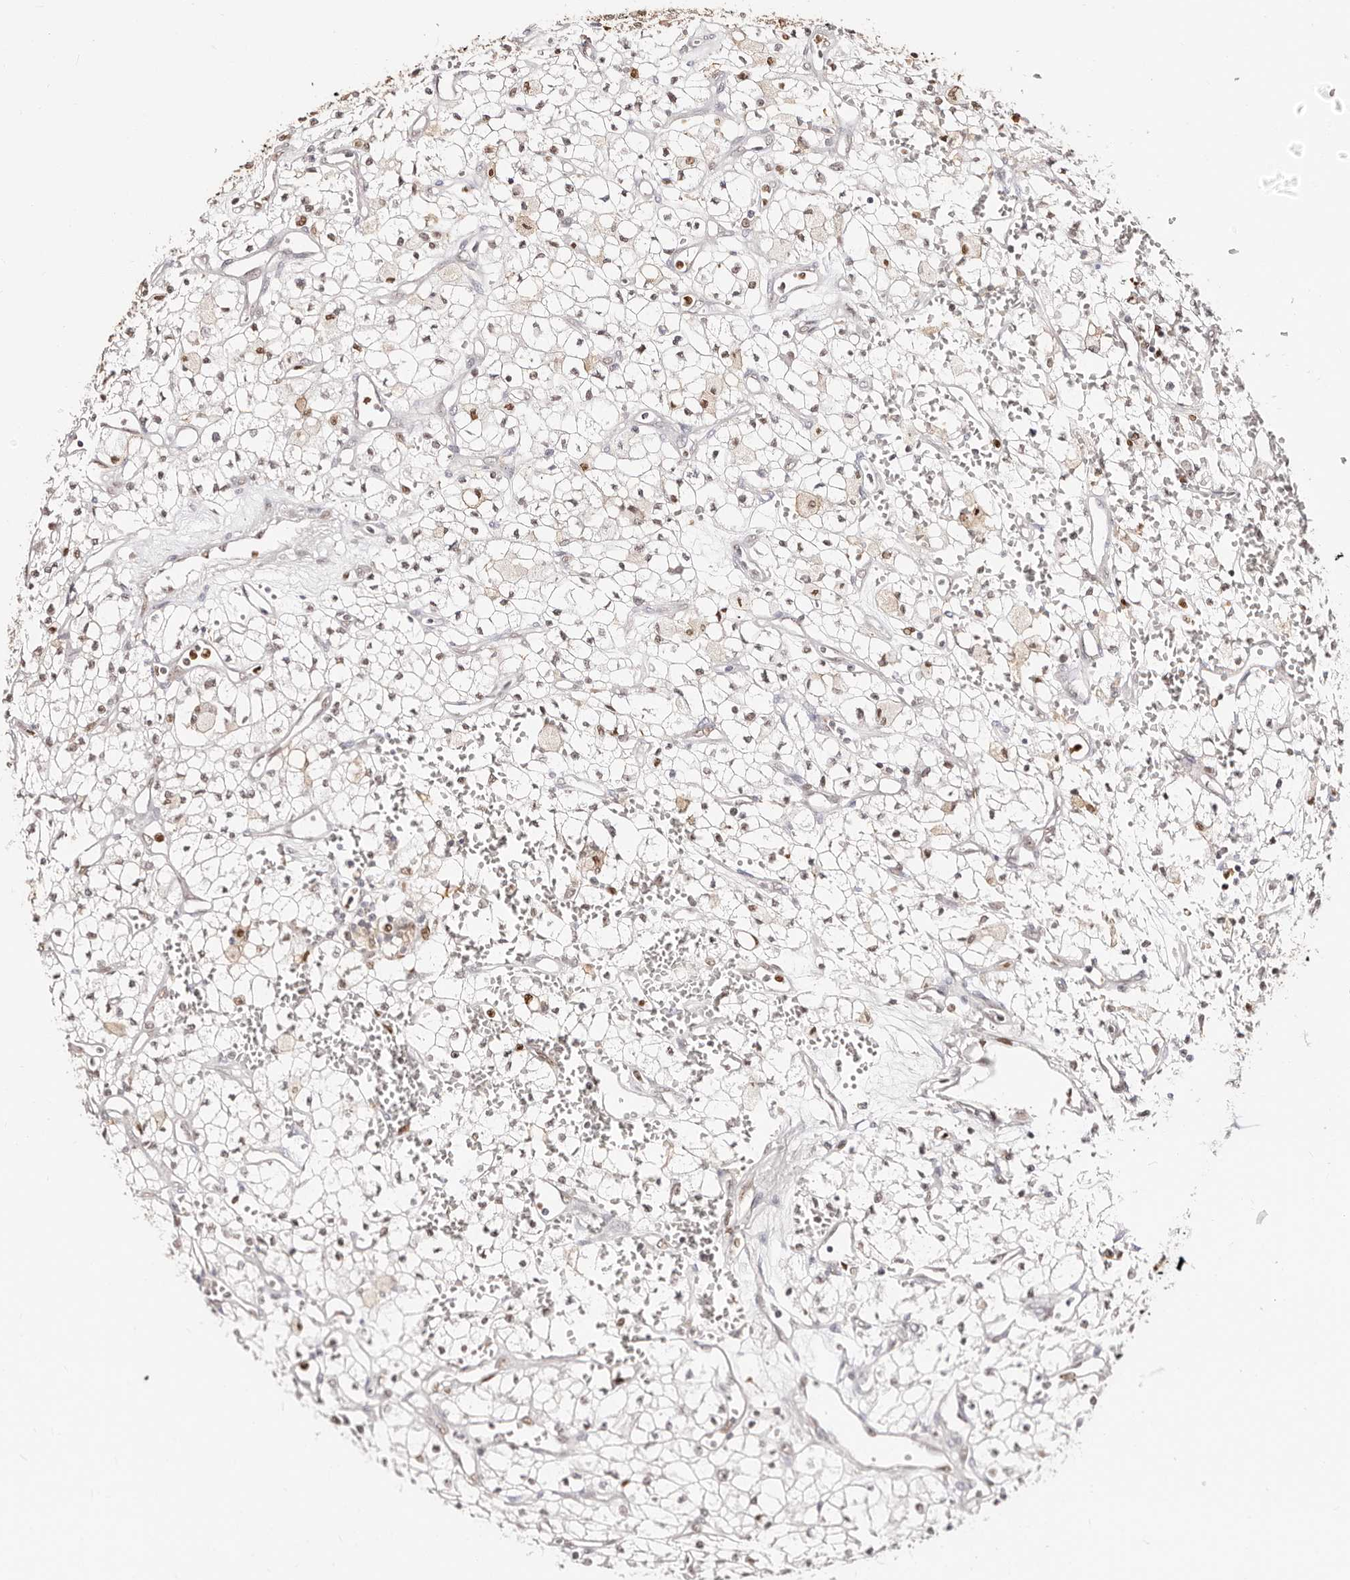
{"staining": {"intensity": "moderate", "quantity": "<25%", "location": "nuclear"}, "tissue": "renal cancer", "cell_type": "Tumor cells", "image_type": "cancer", "snomed": [{"axis": "morphology", "description": "Adenocarcinoma, NOS"}, {"axis": "topography", "description": "Kidney"}], "caption": "Renal adenocarcinoma stained with DAB (3,3'-diaminobenzidine) IHC displays low levels of moderate nuclear positivity in approximately <25% of tumor cells.", "gene": "TKT", "patient": {"sex": "male", "age": 59}}